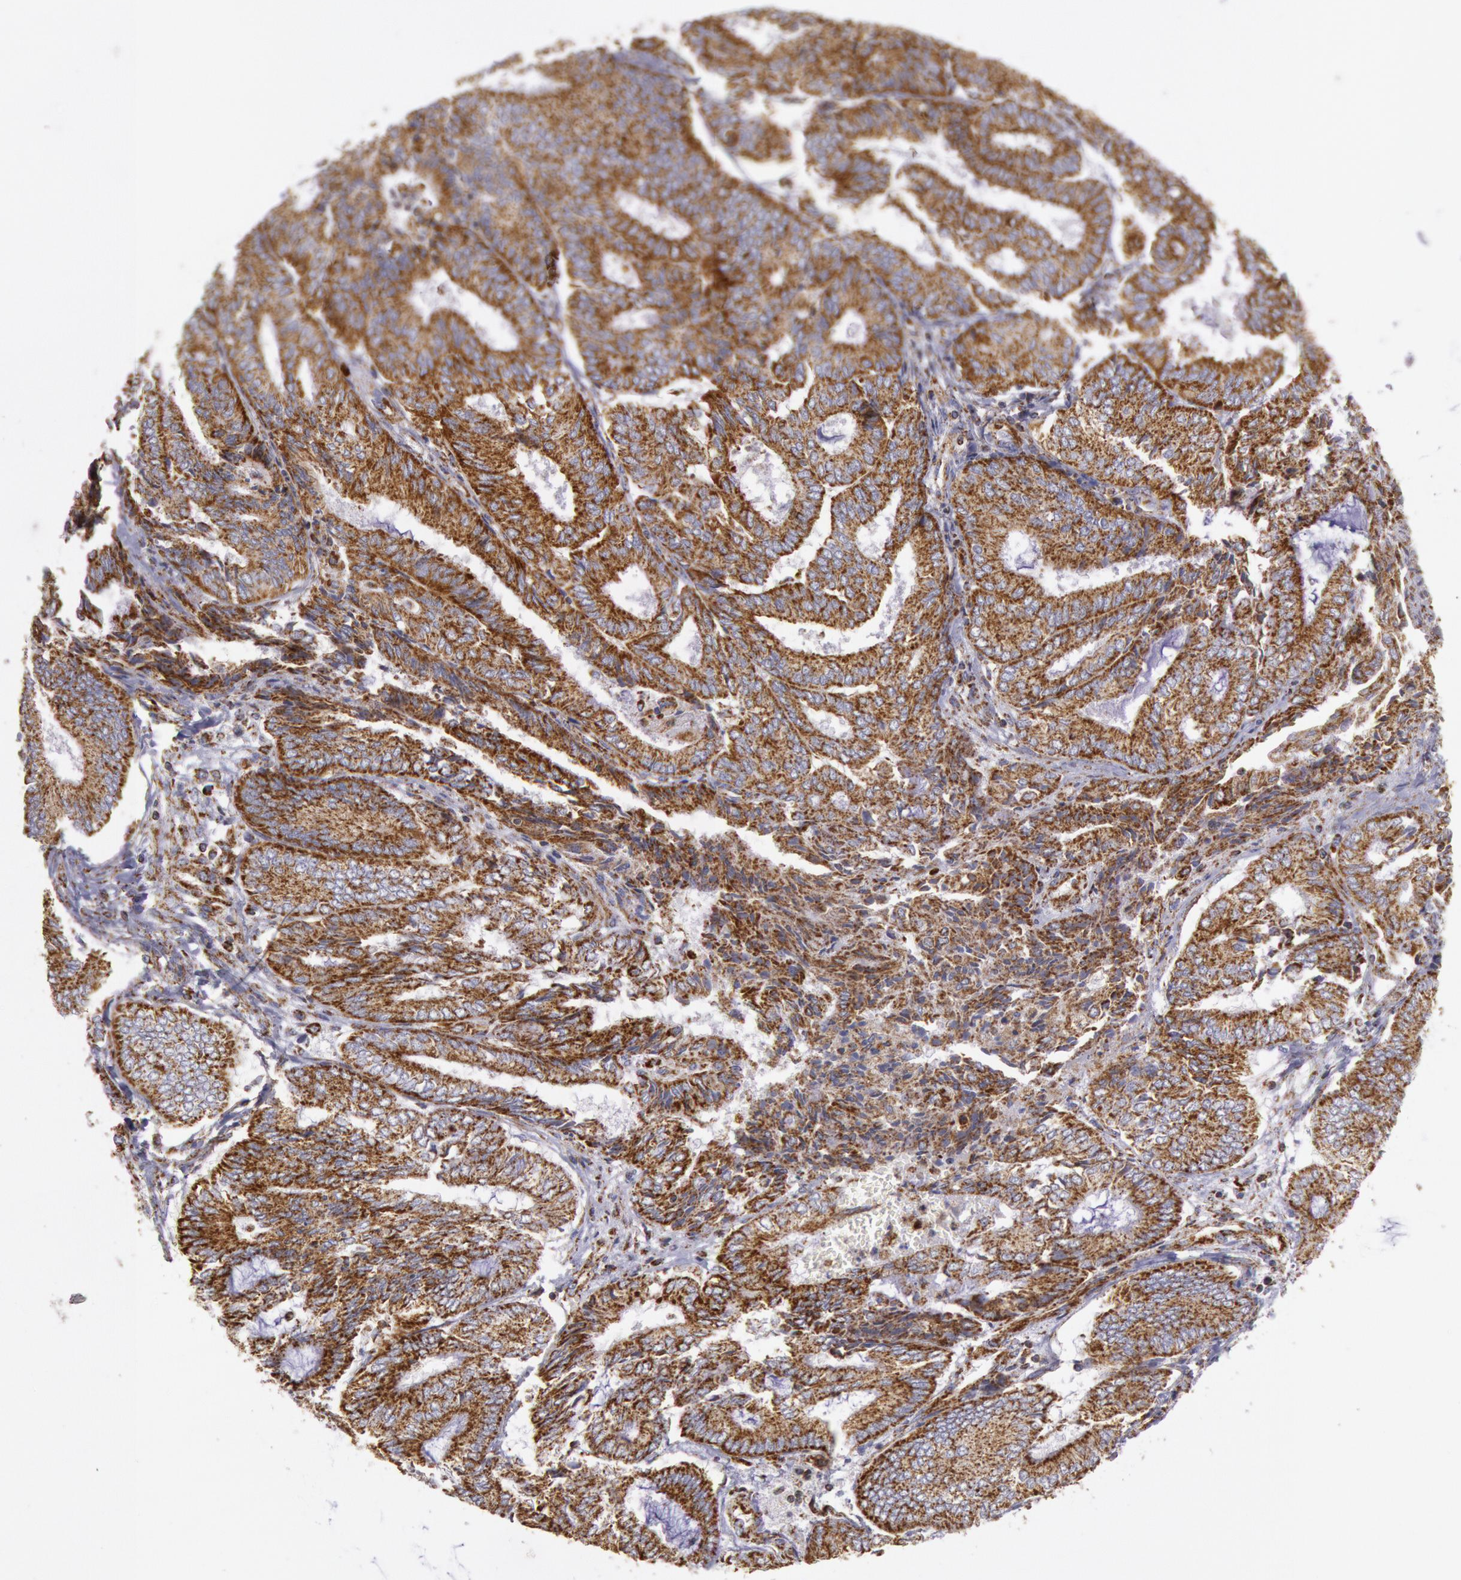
{"staining": {"intensity": "strong", "quantity": ">75%", "location": "cytoplasmic/membranous"}, "tissue": "endometrial cancer", "cell_type": "Tumor cells", "image_type": "cancer", "snomed": [{"axis": "morphology", "description": "Adenocarcinoma, NOS"}, {"axis": "topography", "description": "Endometrium"}], "caption": "Endometrial cancer (adenocarcinoma) tissue demonstrates strong cytoplasmic/membranous staining in about >75% of tumor cells, visualized by immunohistochemistry.", "gene": "CYC1", "patient": {"sex": "female", "age": 59}}